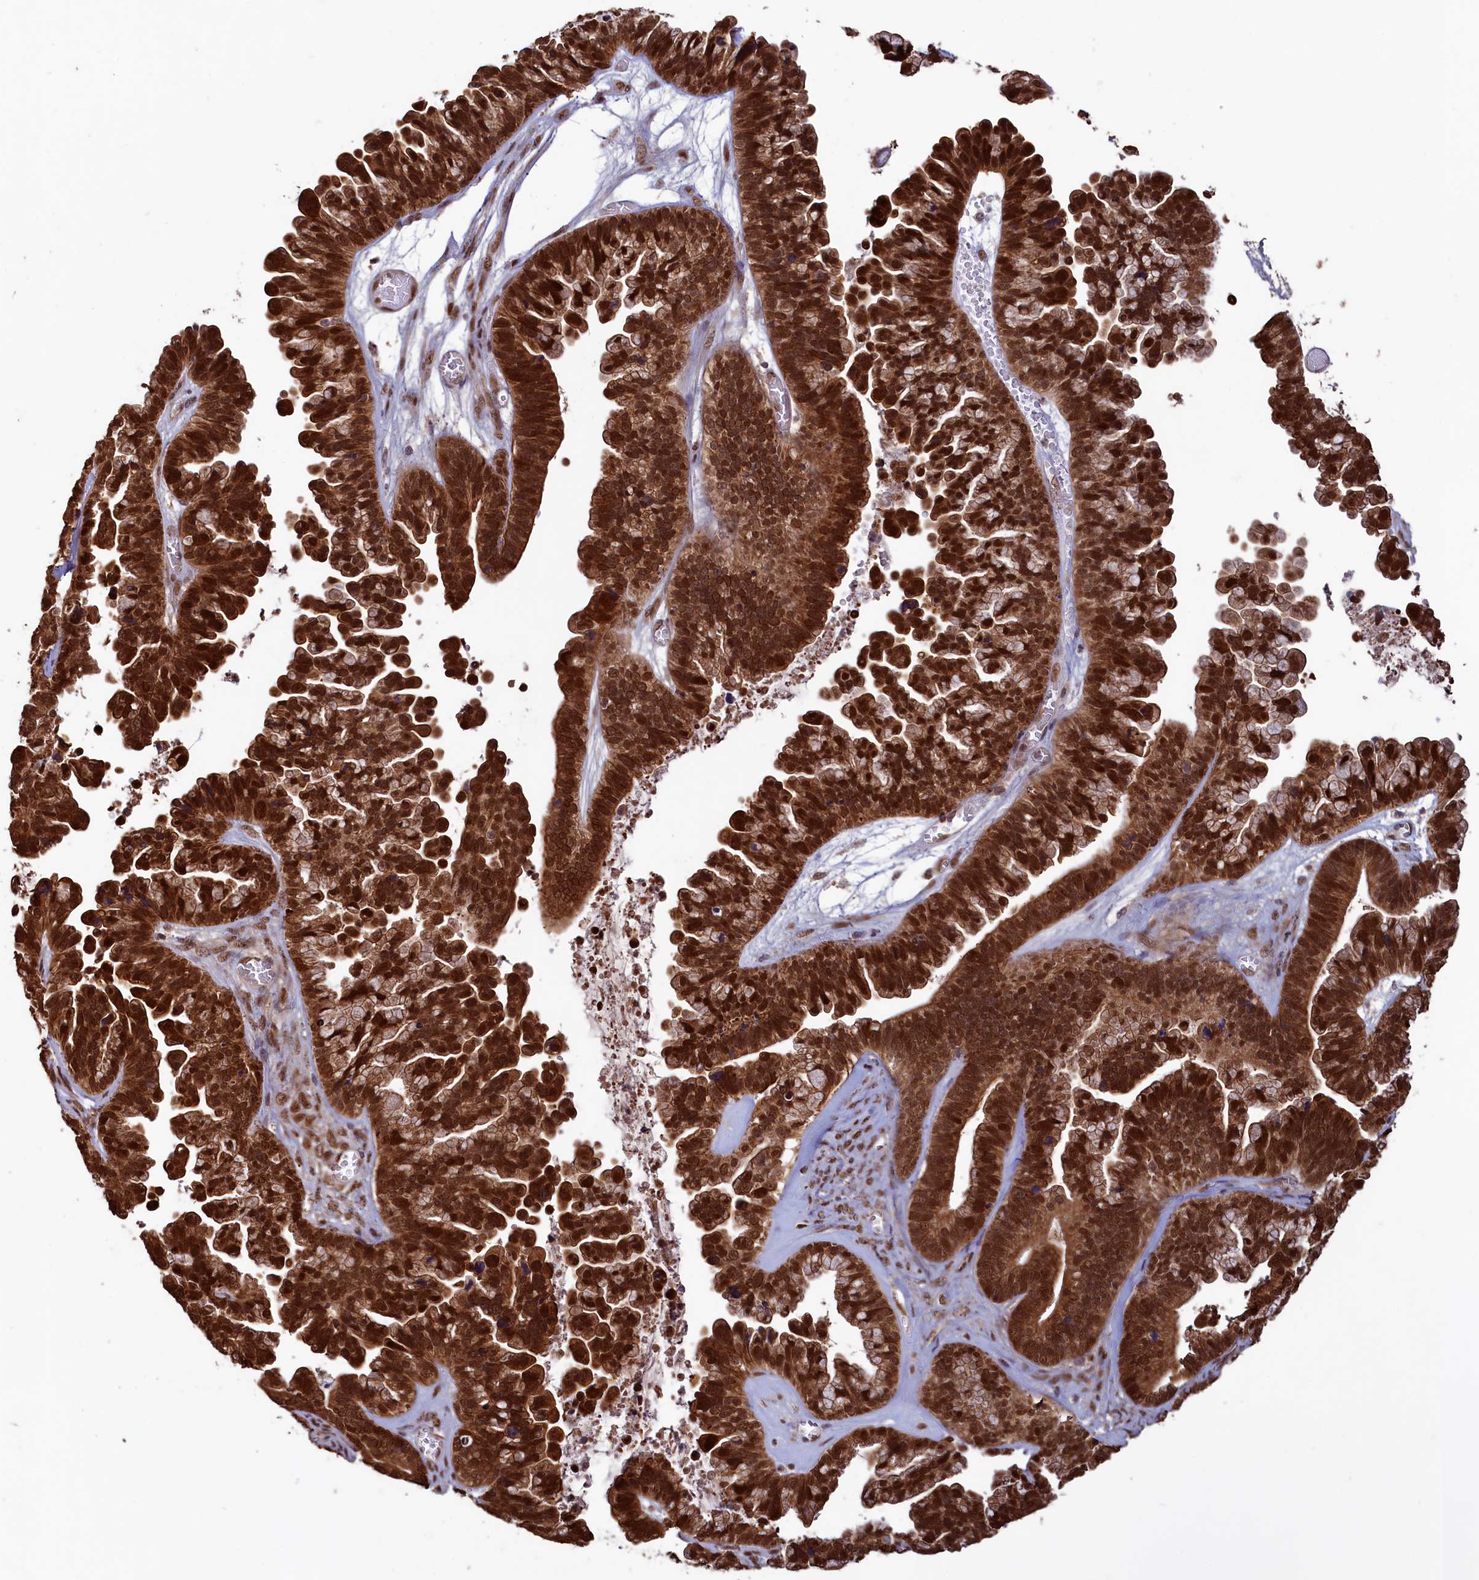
{"staining": {"intensity": "strong", "quantity": ">75%", "location": "cytoplasmic/membranous,nuclear"}, "tissue": "ovarian cancer", "cell_type": "Tumor cells", "image_type": "cancer", "snomed": [{"axis": "morphology", "description": "Cystadenocarcinoma, serous, NOS"}, {"axis": "topography", "description": "Ovary"}], "caption": "Ovarian cancer (serous cystadenocarcinoma) tissue displays strong cytoplasmic/membranous and nuclear positivity in about >75% of tumor cells", "gene": "NAE1", "patient": {"sex": "female", "age": 56}}